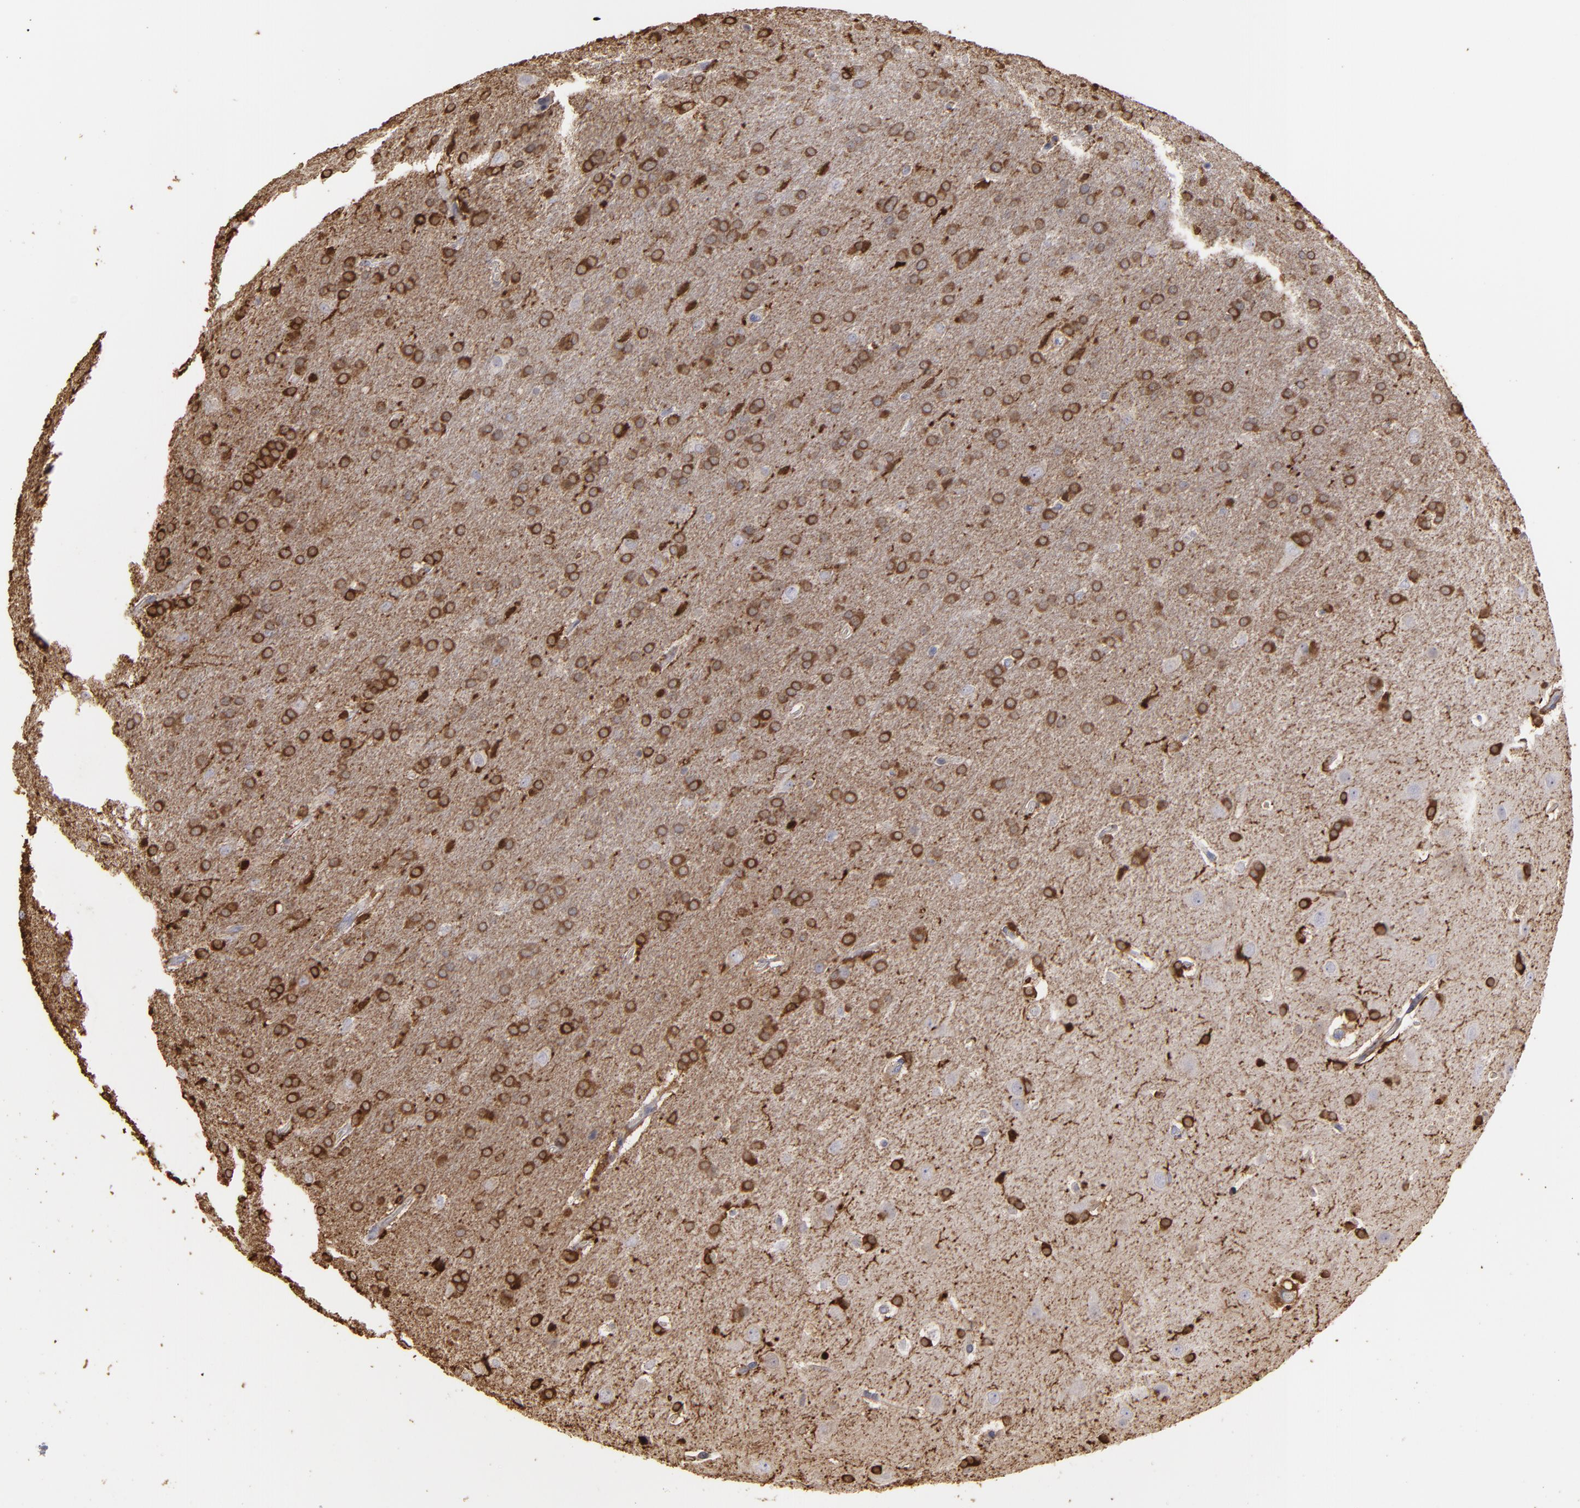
{"staining": {"intensity": "strong", "quantity": ">75%", "location": "cytoplasmic/membranous"}, "tissue": "glioma", "cell_type": "Tumor cells", "image_type": "cancer", "snomed": [{"axis": "morphology", "description": "Glioma, malignant, Low grade"}, {"axis": "topography", "description": "Brain"}], "caption": "Strong cytoplasmic/membranous staining is present in about >75% of tumor cells in malignant low-grade glioma.", "gene": "ODC1", "patient": {"sex": "female", "age": 32}}